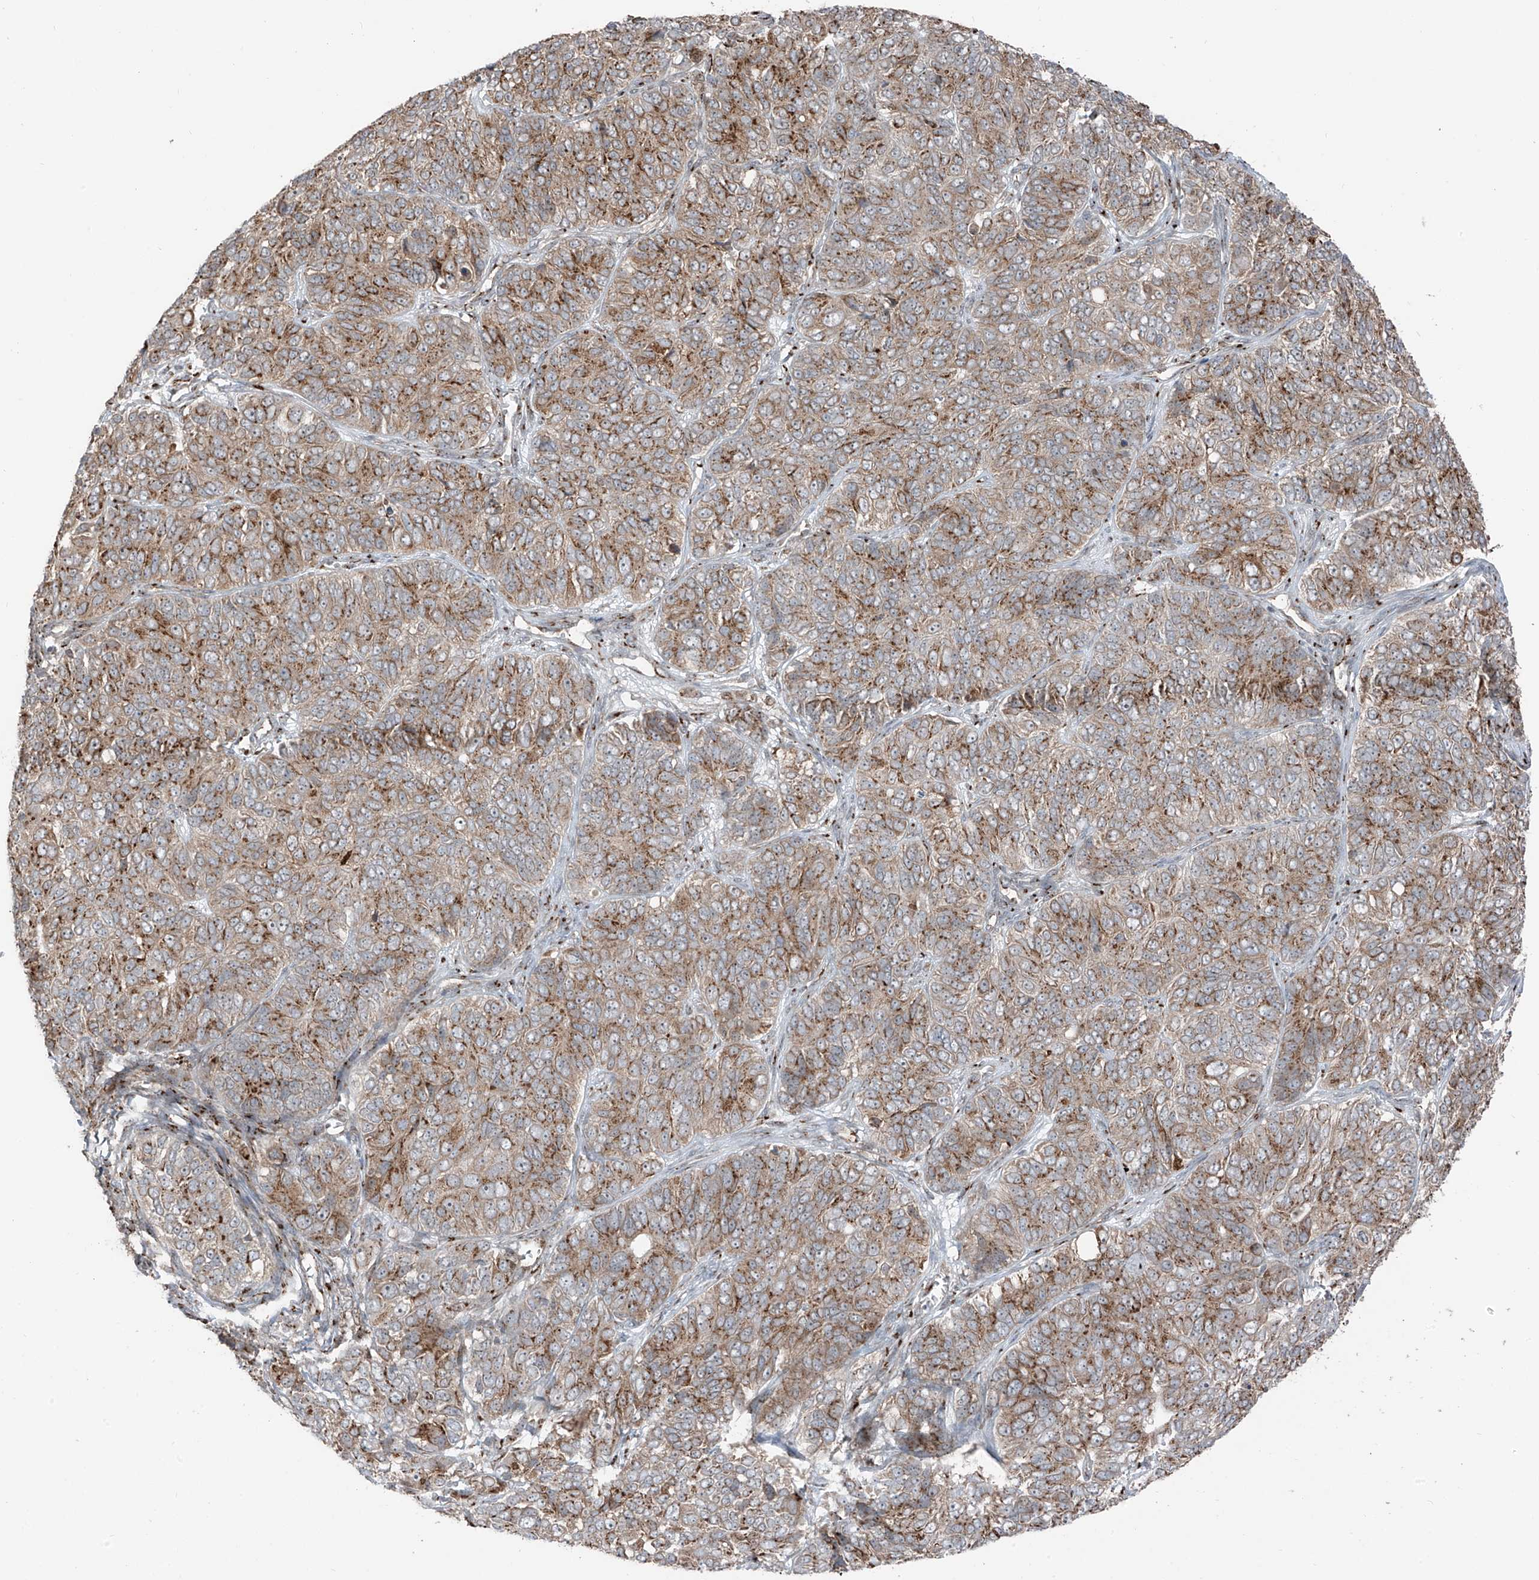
{"staining": {"intensity": "moderate", "quantity": ">75%", "location": "cytoplasmic/membranous"}, "tissue": "ovarian cancer", "cell_type": "Tumor cells", "image_type": "cancer", "snomed": [{"axis": "morphology", "description": "Carcinoma, endometroid"}, {"axis": "topography", "description": "Ovary"}], "caption": "Ovarian endometroid carcinoma tissue displays moderate cytoplasmic/membranous expression in approximately >75% of tumor cells, visualized by immunohistochemistry. (IHC, brightfield microscopy, high magnification).", "gene": "ERLEC1", "patient": {"sex": "female", "age": 51}}